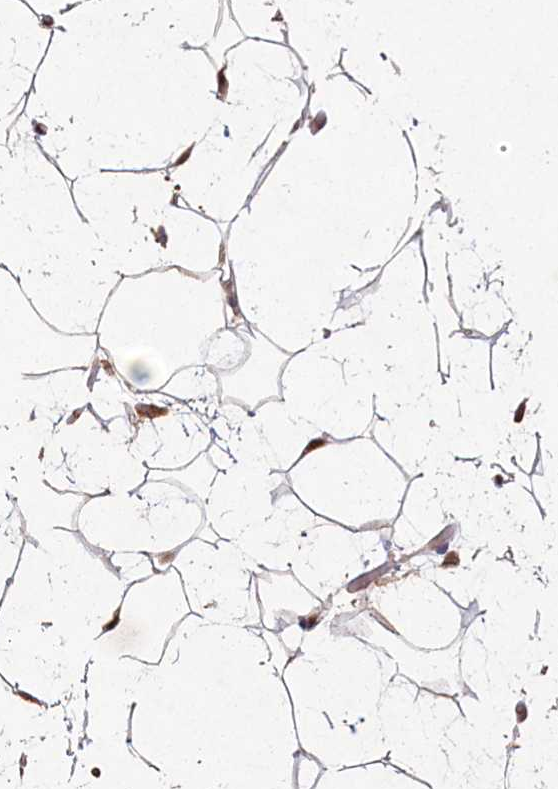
{"staining": {"intensity": "moderate", "quantity": "<25%", "location": "cytoplasmic/membranous"}, "tissue": "adipose tissue", "cell_type": "Adipocytes", "image_type": "normal", "snomed": [{"axis": "morphology", "description": "Normal tissue, NOS"}, {"axis": "topography", "description": "Breast"}], "caption": "Brown immunohistochemical staining in unremarkable adipose tissue exhibits moderate cytoplasmic/membranous staining in about <25% of adipocytes. The staining was performed using DAB (3,3'-diaminobenzidine) to visualize the protein expression in brown, while the nuclei were stained in blue with hematoxylin (Magnification: 20x).", "gene": "MICU1", "patient": {"sex": "female", "age": 26}}